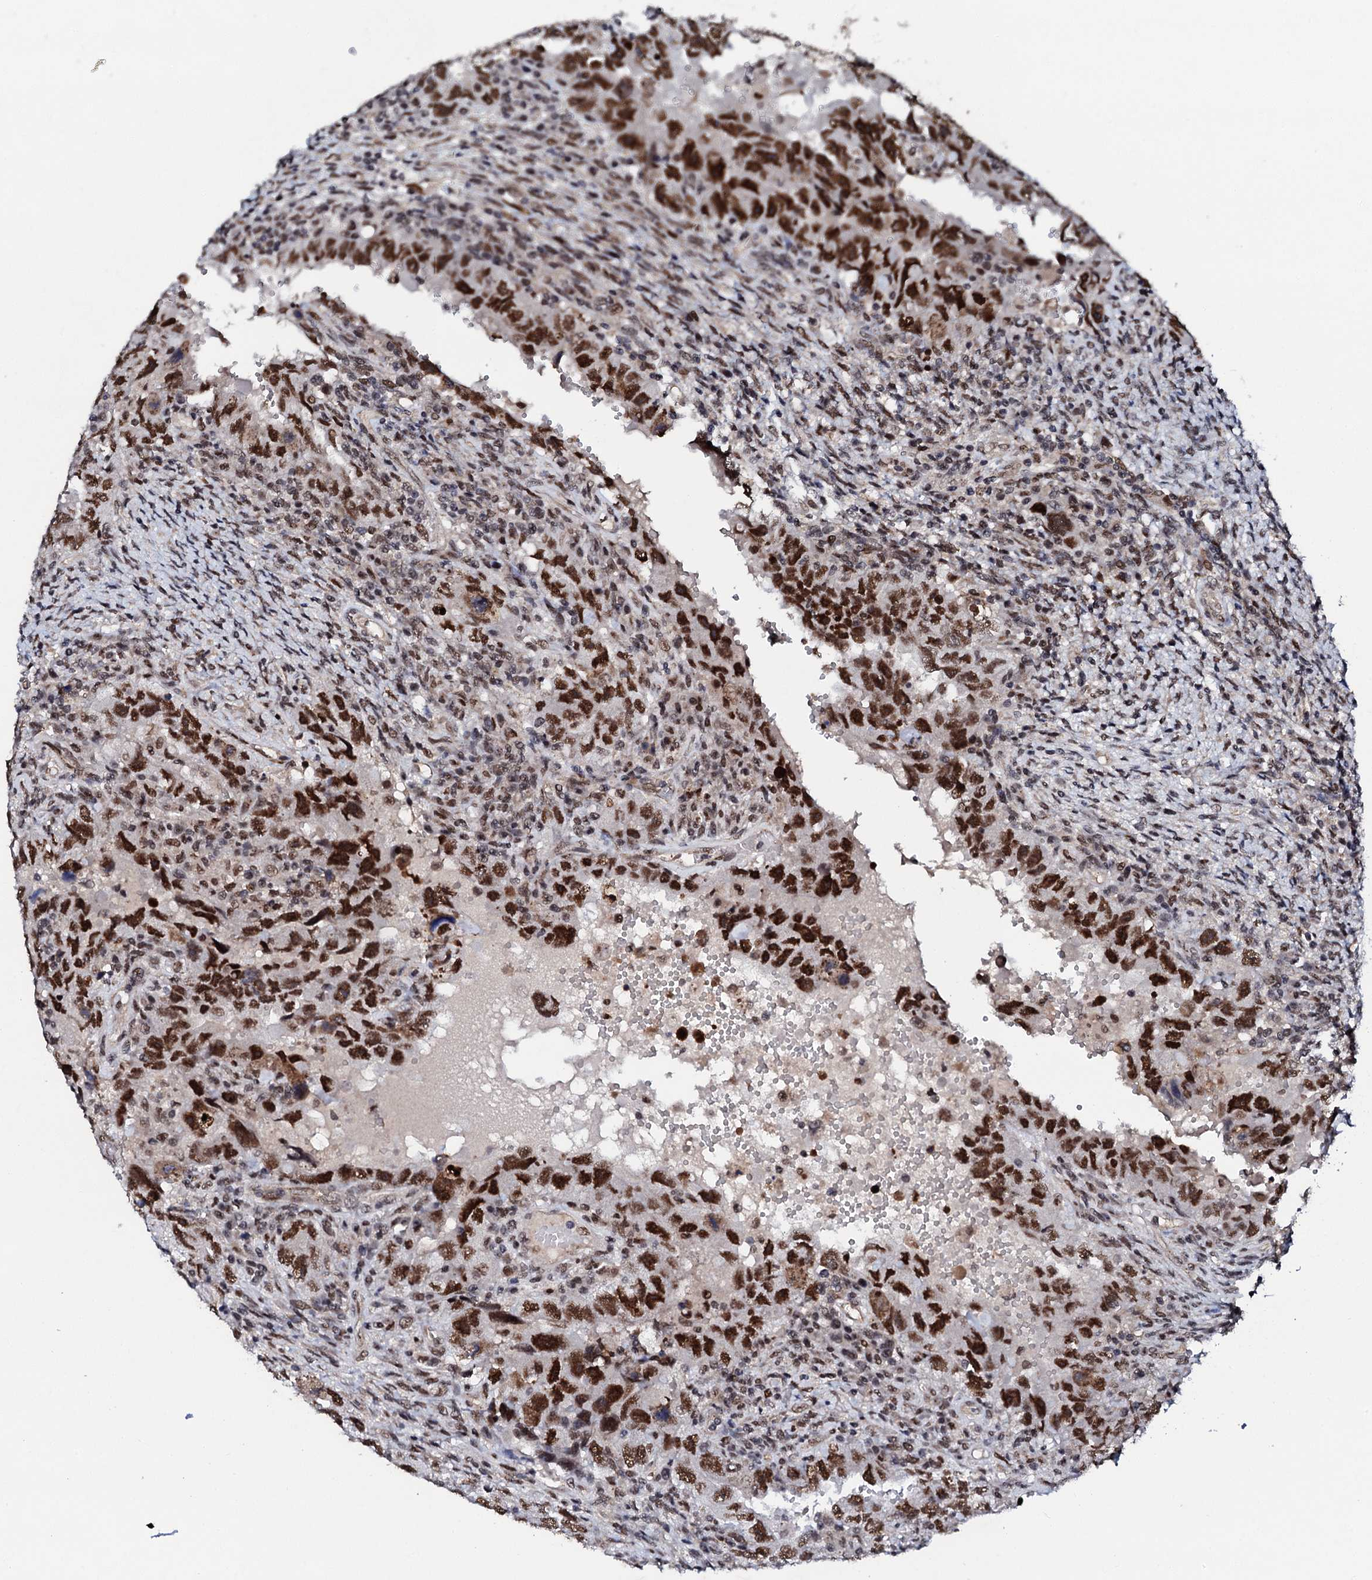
{"staining": {"intensity": "strong", "quantity": ">75%", "location": "nuclear"}, "tissue": "testis cancer", "cell_type": "Tumor cells", "image_type": "cancer", "snomed": [{"axis": "morphology", "description": "Carcinoma, Embryonal, NOS"}, {"axis": "topography", "description": "Testis"}], "caption": "About >75% of tumor cells in testis embryonal carcinoma demonstrate strong nuclear protein expression as visualized by brown immunohistochemical staining.", "gene": "CSTF3", "patient": {"sex": "male", "age": 26}}